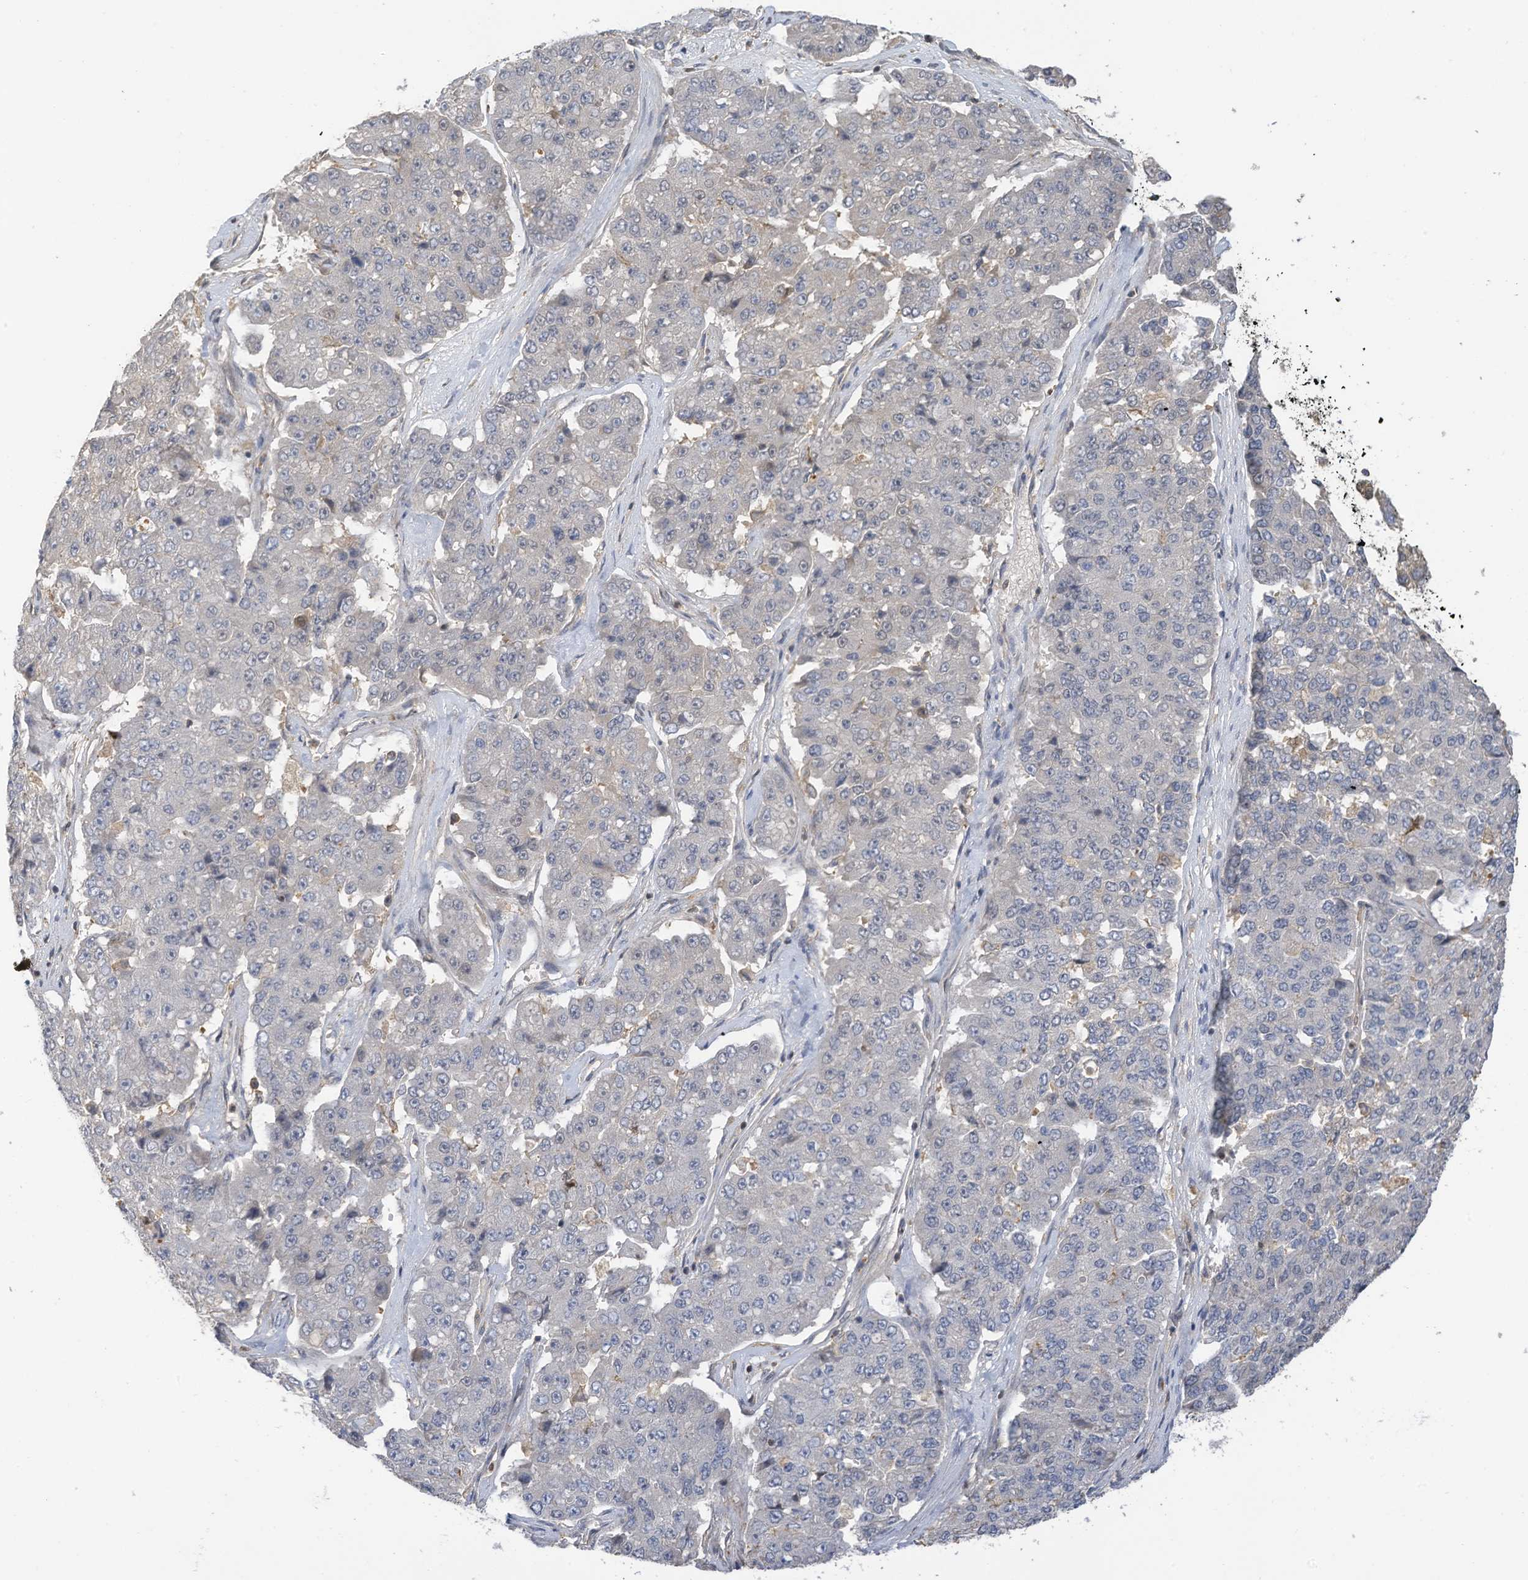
{"staining": {"intensity": "negative", "quantity": "none", "location": "none"}, "tissue": "pancreatic cancer", "cell_type": "Tumor cells", "image_type": "cancer", "snomed": [{"axis": "morphology", "description": "Adenocarcinoma, NOS"}, {"axis": "topography", "description": "Pancreas"}], "caption": "This is a histopathology image of immunohistochemistry (IHC) staining of adenocarcinoma (pancreatic), which shows no positivity in tumor cells.", "gene": "SLFN14", "patient": {"sex": "male", "age": 50}}